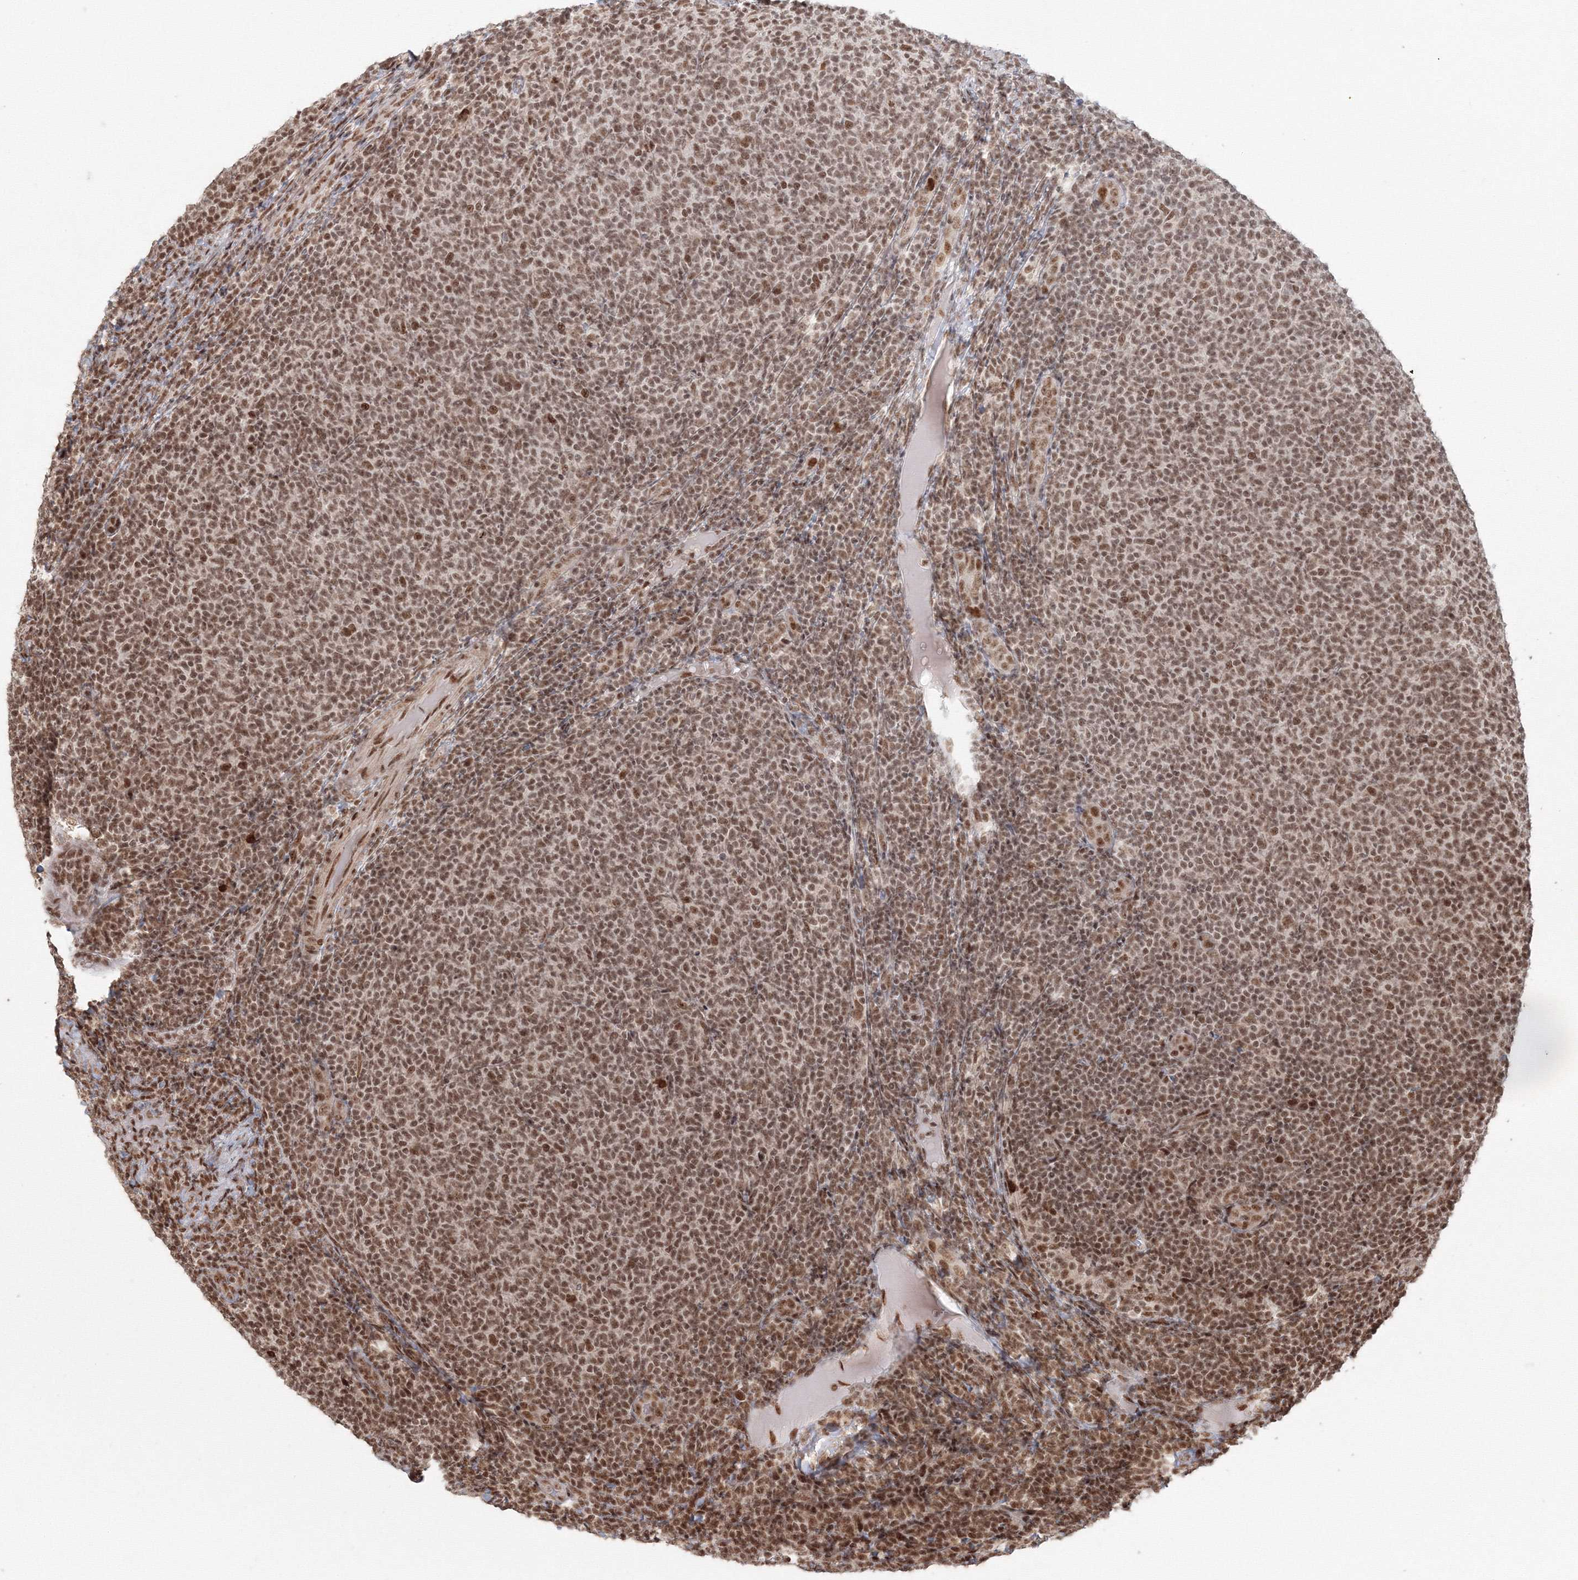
{"staining": {"intensity": "moderate", "quantity": ">75%", "location": "nuclear"}, "tissue": "lymphoma", "cell_type": "Tumor cells", "image_type": "cancer", "snomed": [{"axis": "morphology", "description": "Malignant lymphoma, non-Hodgkin's type, Low grade"}, {"axis": "topography", "description": "Lymph node"}], "caption": "This is an image of immunohistochemistry staining of lymphoma, which shows moderate positivity in the nuclear of tumor cells.", "gene": "KIF20A", "patient": {"sex": "male", "age": 66}}